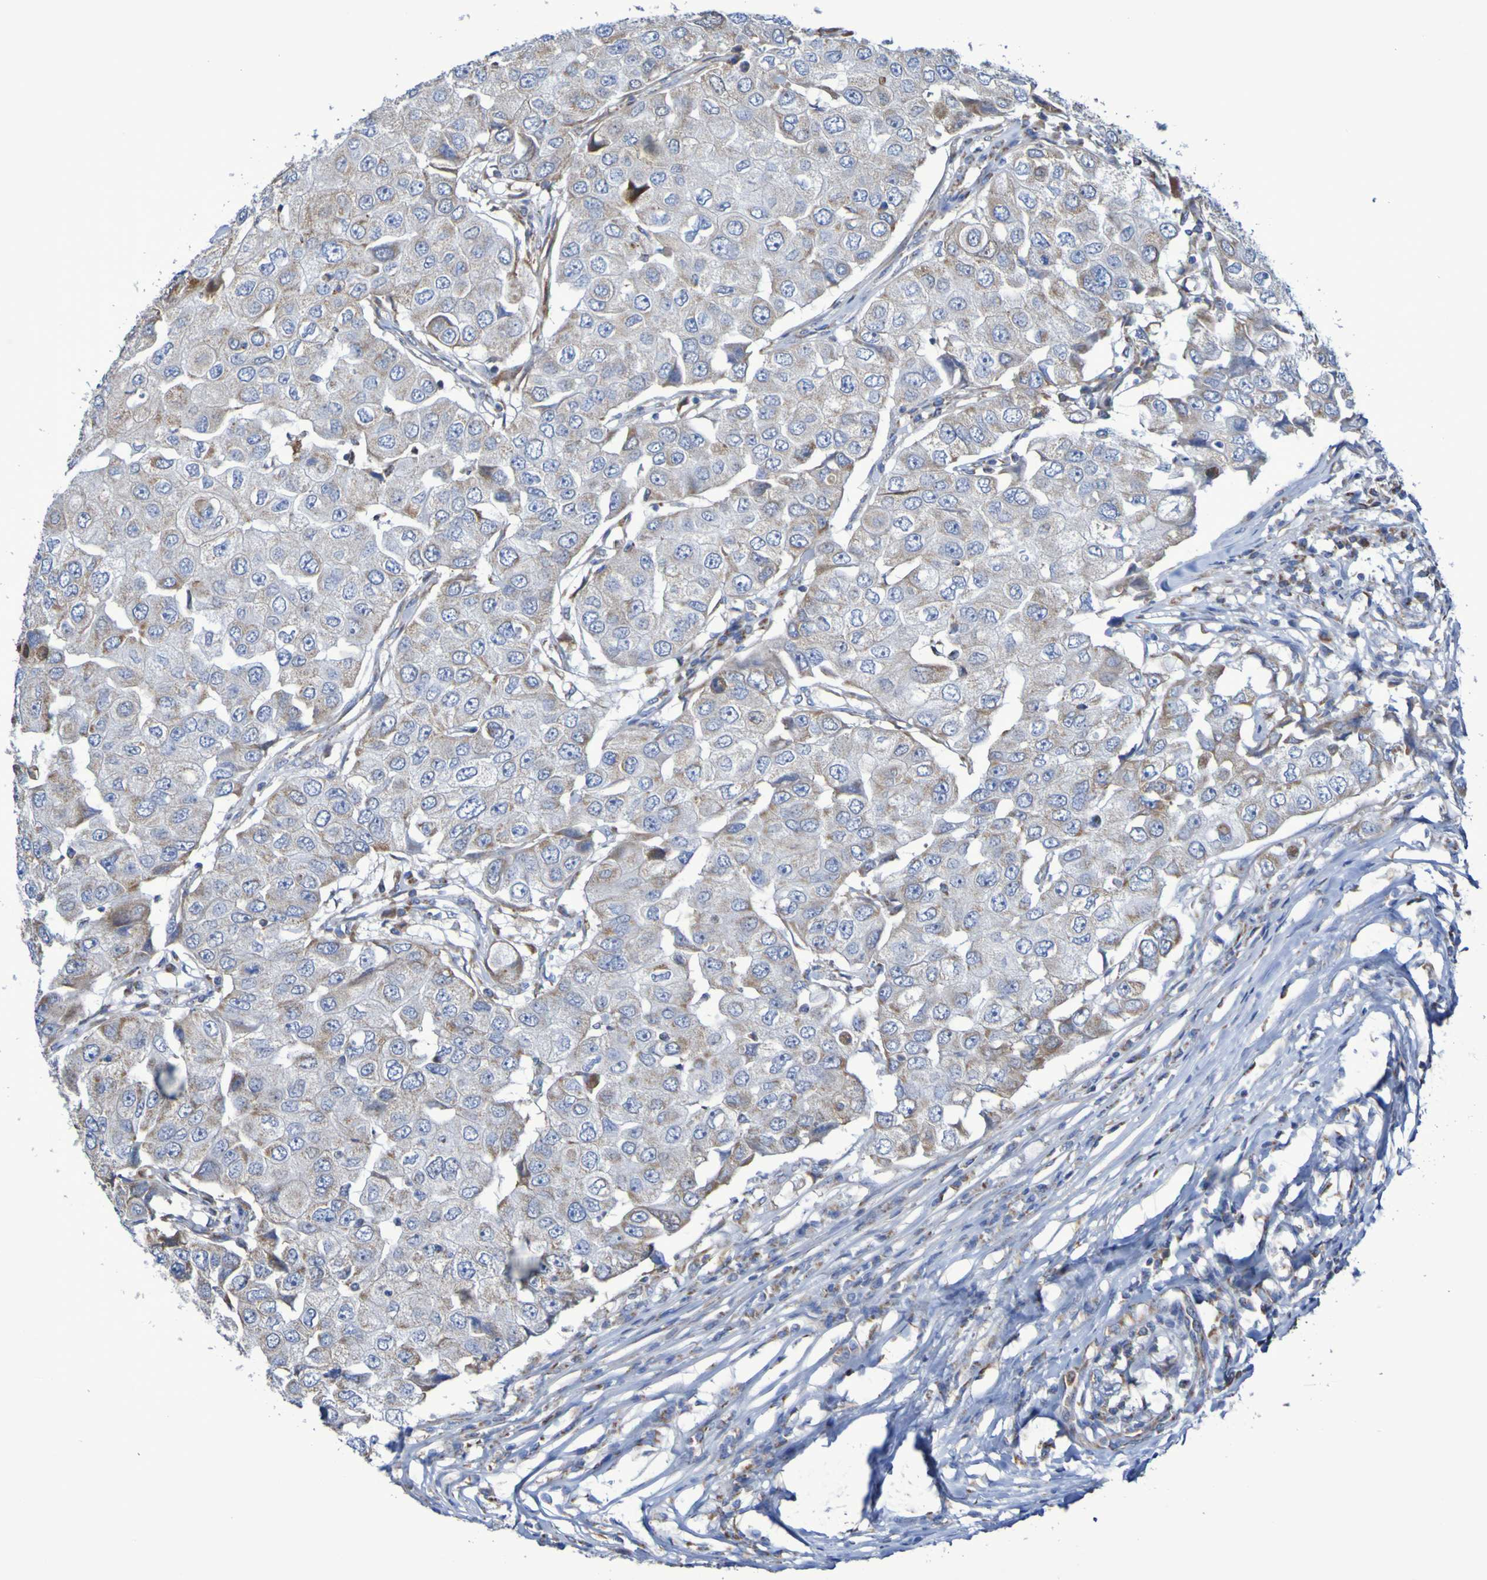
{"staining": {"intensity": "moderate", "quantity": "<25%", "location": "cytoplasmic/membranous"}, "tissue": "breast cancer", "cell_type": "Tumor cells", "image_type": "cancer", "snomed": [{"axis": "morphology", "description": "Duct carcinoma"}, {"axis": "topography", "description": "Breast"}], "caption": "Infiltrating ductal carcinoma (breast) tissue exhibits moderate cytoplasmic/membranous staining in approximately <25% of tumor cells, visualized by immunohistochemistry.", "gene": "CNTN2", "patient": {"sex": "female", "age": 27}}